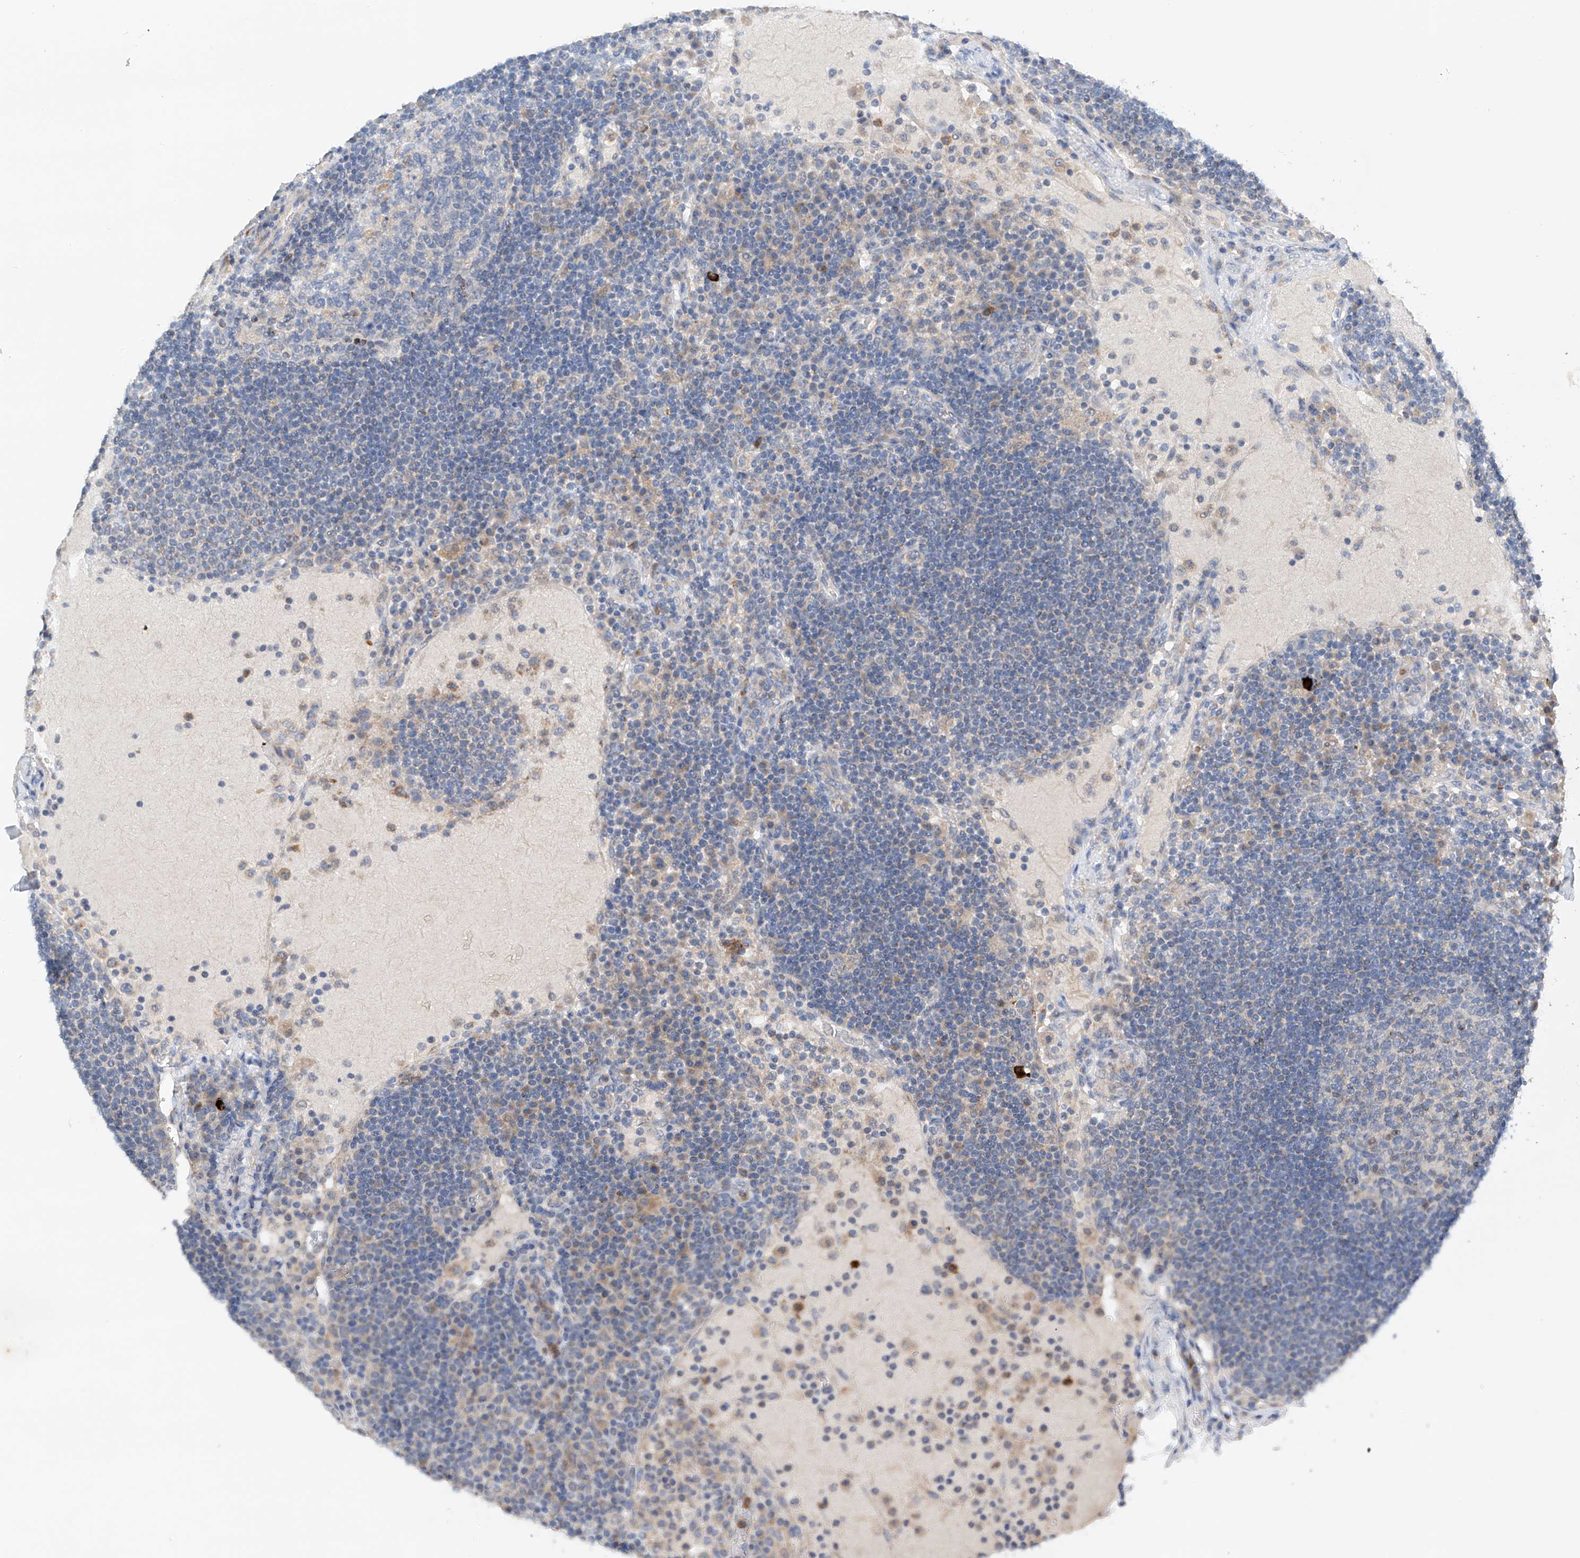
{"staining": {"intensity": "negative", "quantity": "none", "location": "none"}, "tissue": "lymph node", "cell_type": "Germinal center cells", "image_type": "normal", "snomed": [{"axis": "morphology", "description": "Normal tissue, NOS"}, {"axis": "topography", "description": "Lymph node"}], "caption": "Immunohistochemistry image of benign lymph node: lymph node stained with DAB (3,3'-diaminobenzidine) reveals no significant protein staining in germinal center cells. Nuclei are stained in blue.", "gene": "GPC4", "patient": {"sex": "female", "age": 53}}